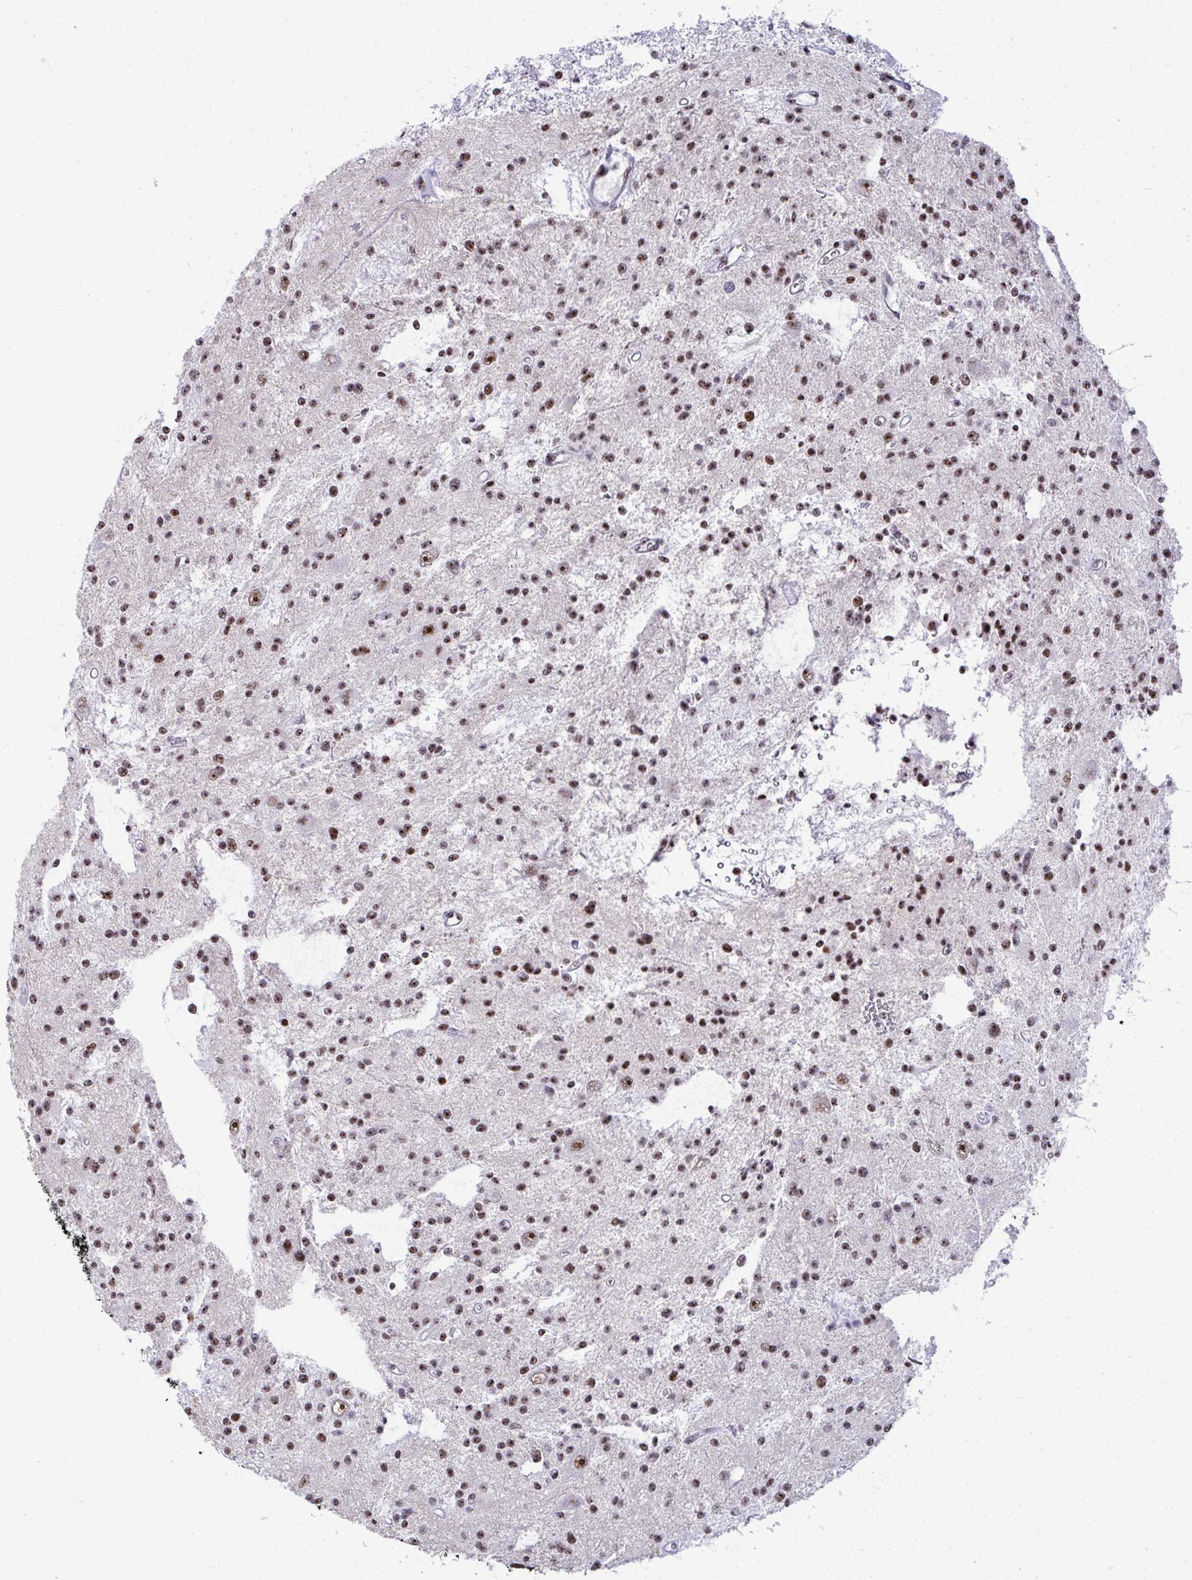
{"staining": {"intensity": "moderate", "quantity": ">75%", "location": "nuclear"}, "tissue": "glioma", "cell_type": "Tumor cells", "image_type": "cancer", "snomed": [{"axis": "morphology", "description": "Glioma, malignant, Low grade"}, {"axis": "topography", "description": "Brain"}], "caption": "Malignant glioma (low-grade) stained with DAB immunohistochemistry (IHC) shows medium levels of moderate nuclear expression in about >75% of tumor cells.", "gene": "PELP1", "patient": {"sex": "male", "age": 43}}